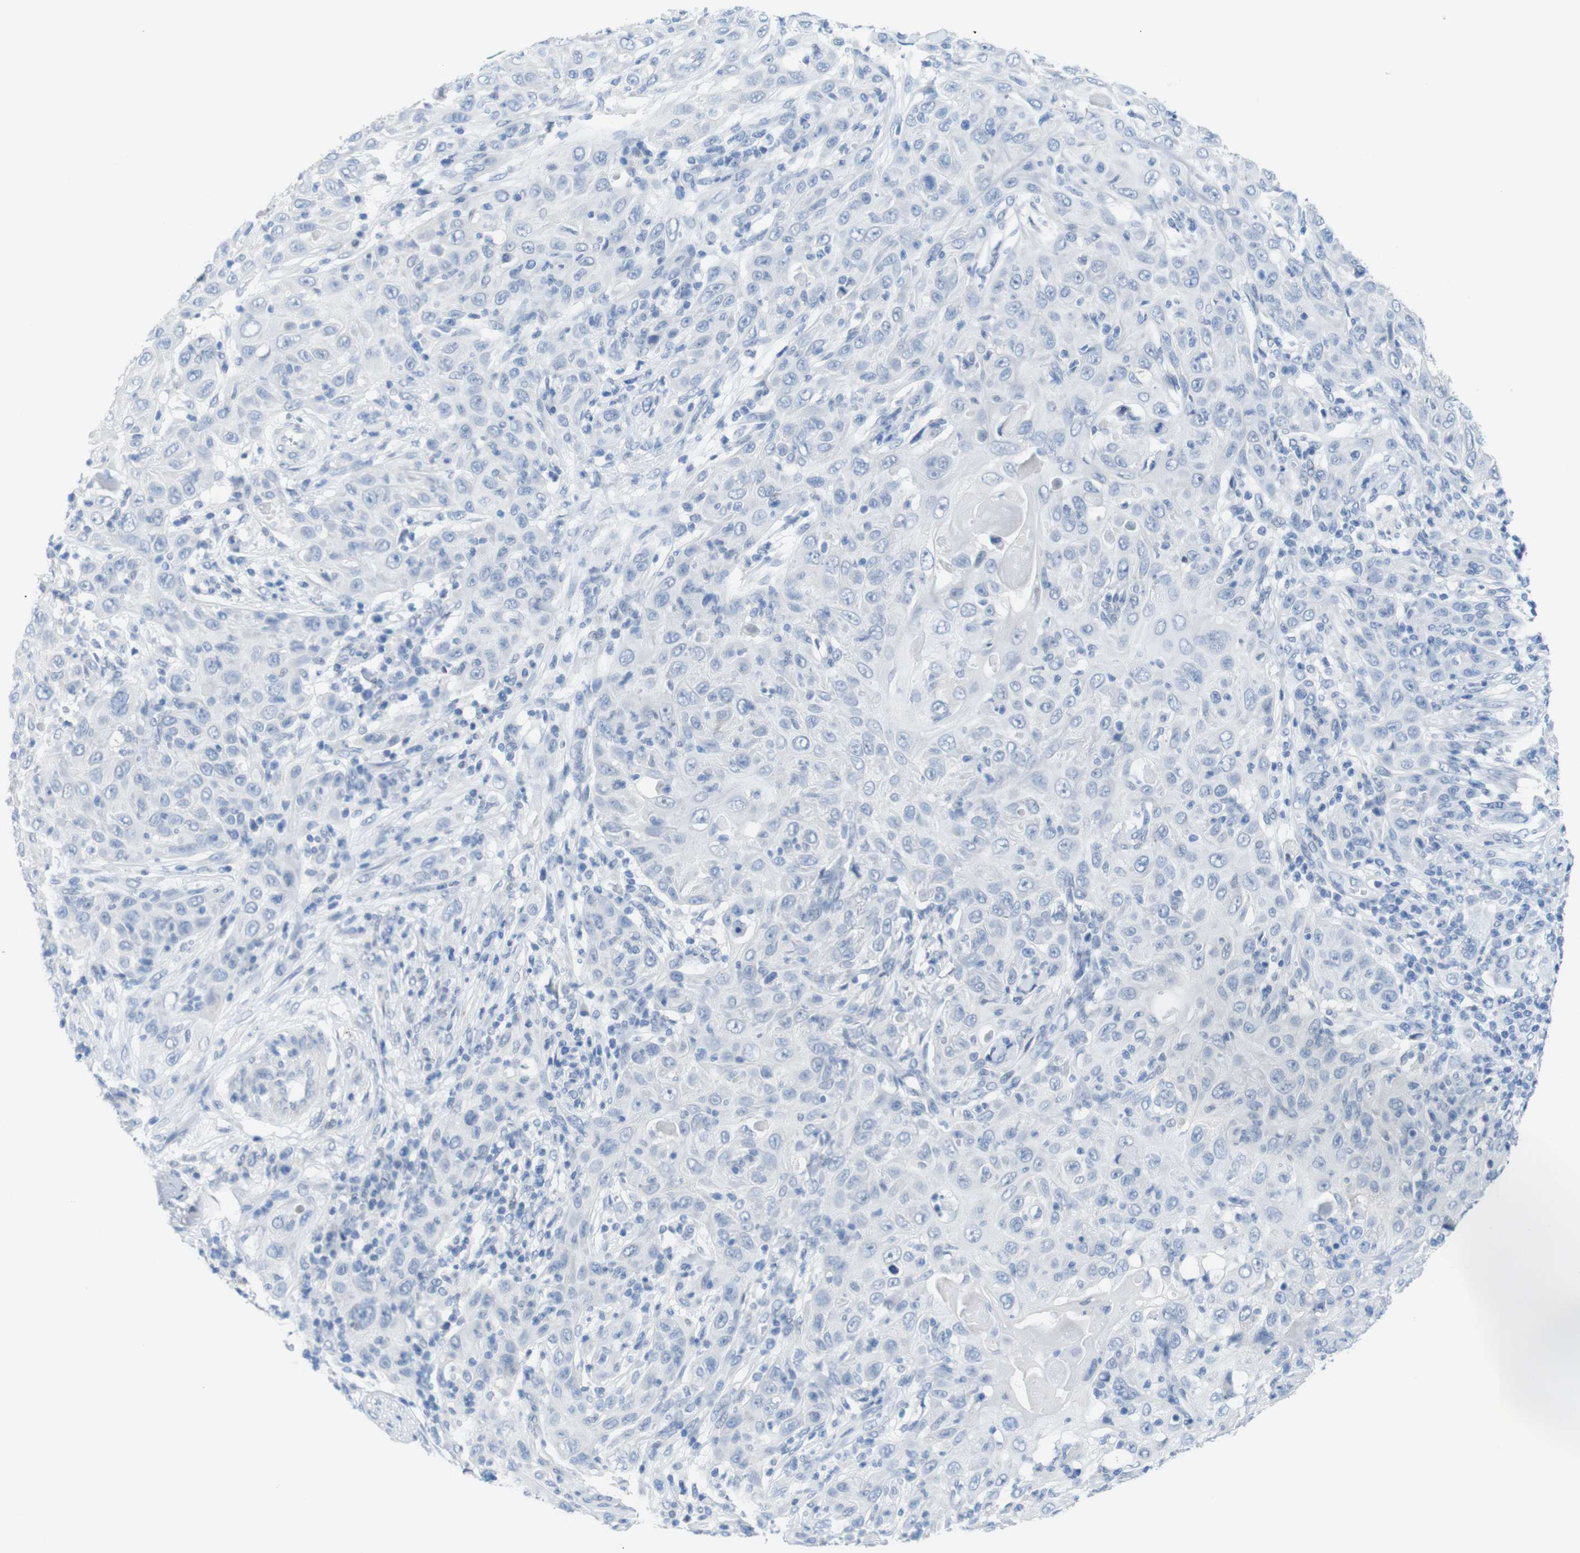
{"staining": {"intensity": "negative", "quantity": "none", "location": "none"}, "tissue": "skin cancer", "cell_type": "Tumor cells", "image_type": "cancer", "snomed": [{"axis": "morphology", "description": "Squamous cell carcinoma, NOS"}, {"axis": "topography", "description": "Skin"}], "caption": "This is an immunohistochemistry (IHC) histopathology image of skin cancer (squamous cell carcinoma). There is no positivity in tumor cells.", "gene": "OPN1SW", "patient": {"sex": "female", "age": 88}}